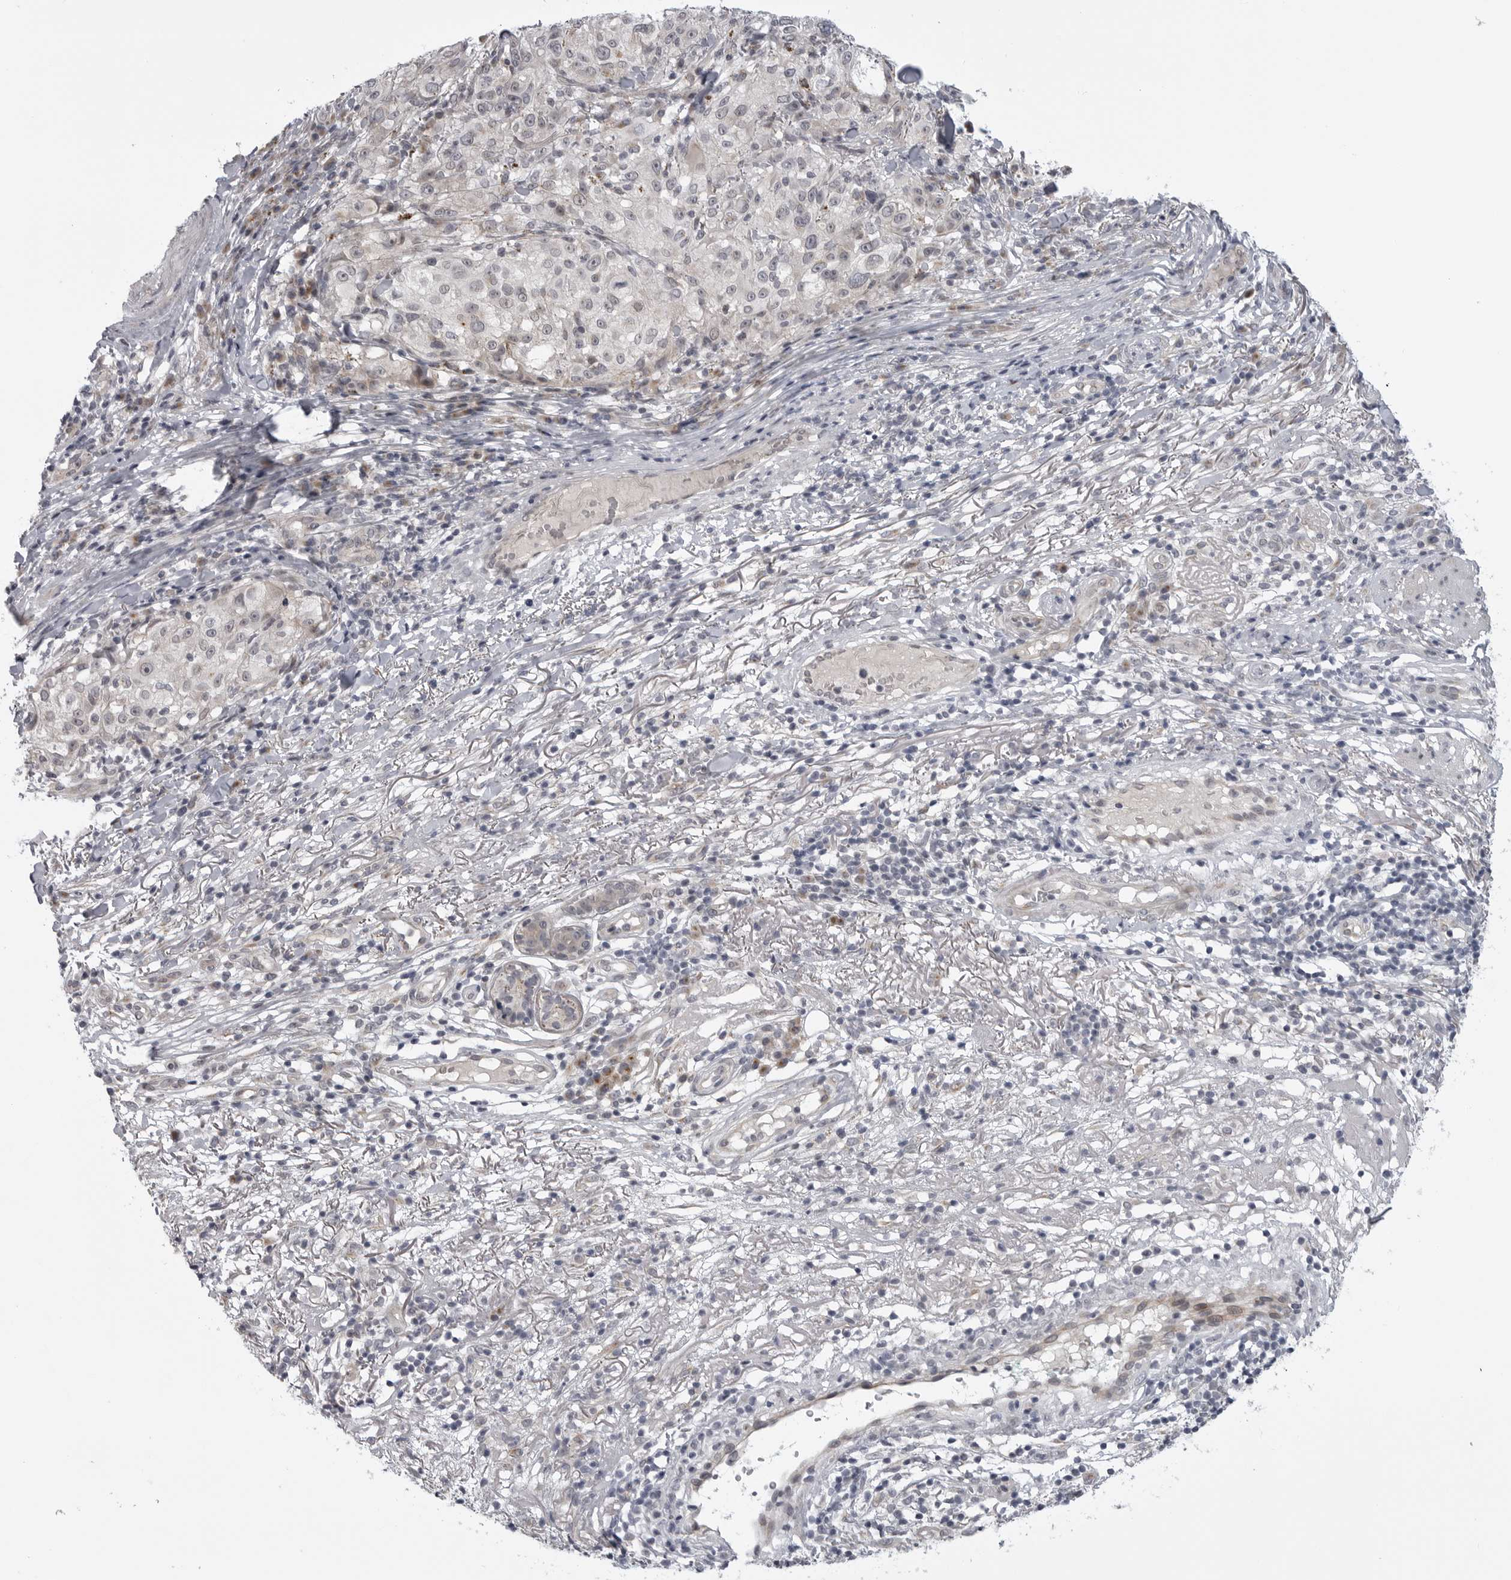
{"staining": {"intensity": "negative", "quantity": "none", "location": "none"}, "tissue": "melanoma", "cell_type": "Tumor cells", "image_type": "cancer", "snomed": [{"axis": "morphology", "description": "Necrosis, NOS"}, {"axis": "morphology", "description": "Malignant melanoma, NOS"}, {"axis": "topography", "description": "Skin"}], "caption": "Human malignant melanoma stained for a protein using IHC reveals no positivity in tumor cells.", "gene": "LRRC45", "patient": {"sex": "female", "age": 87}}